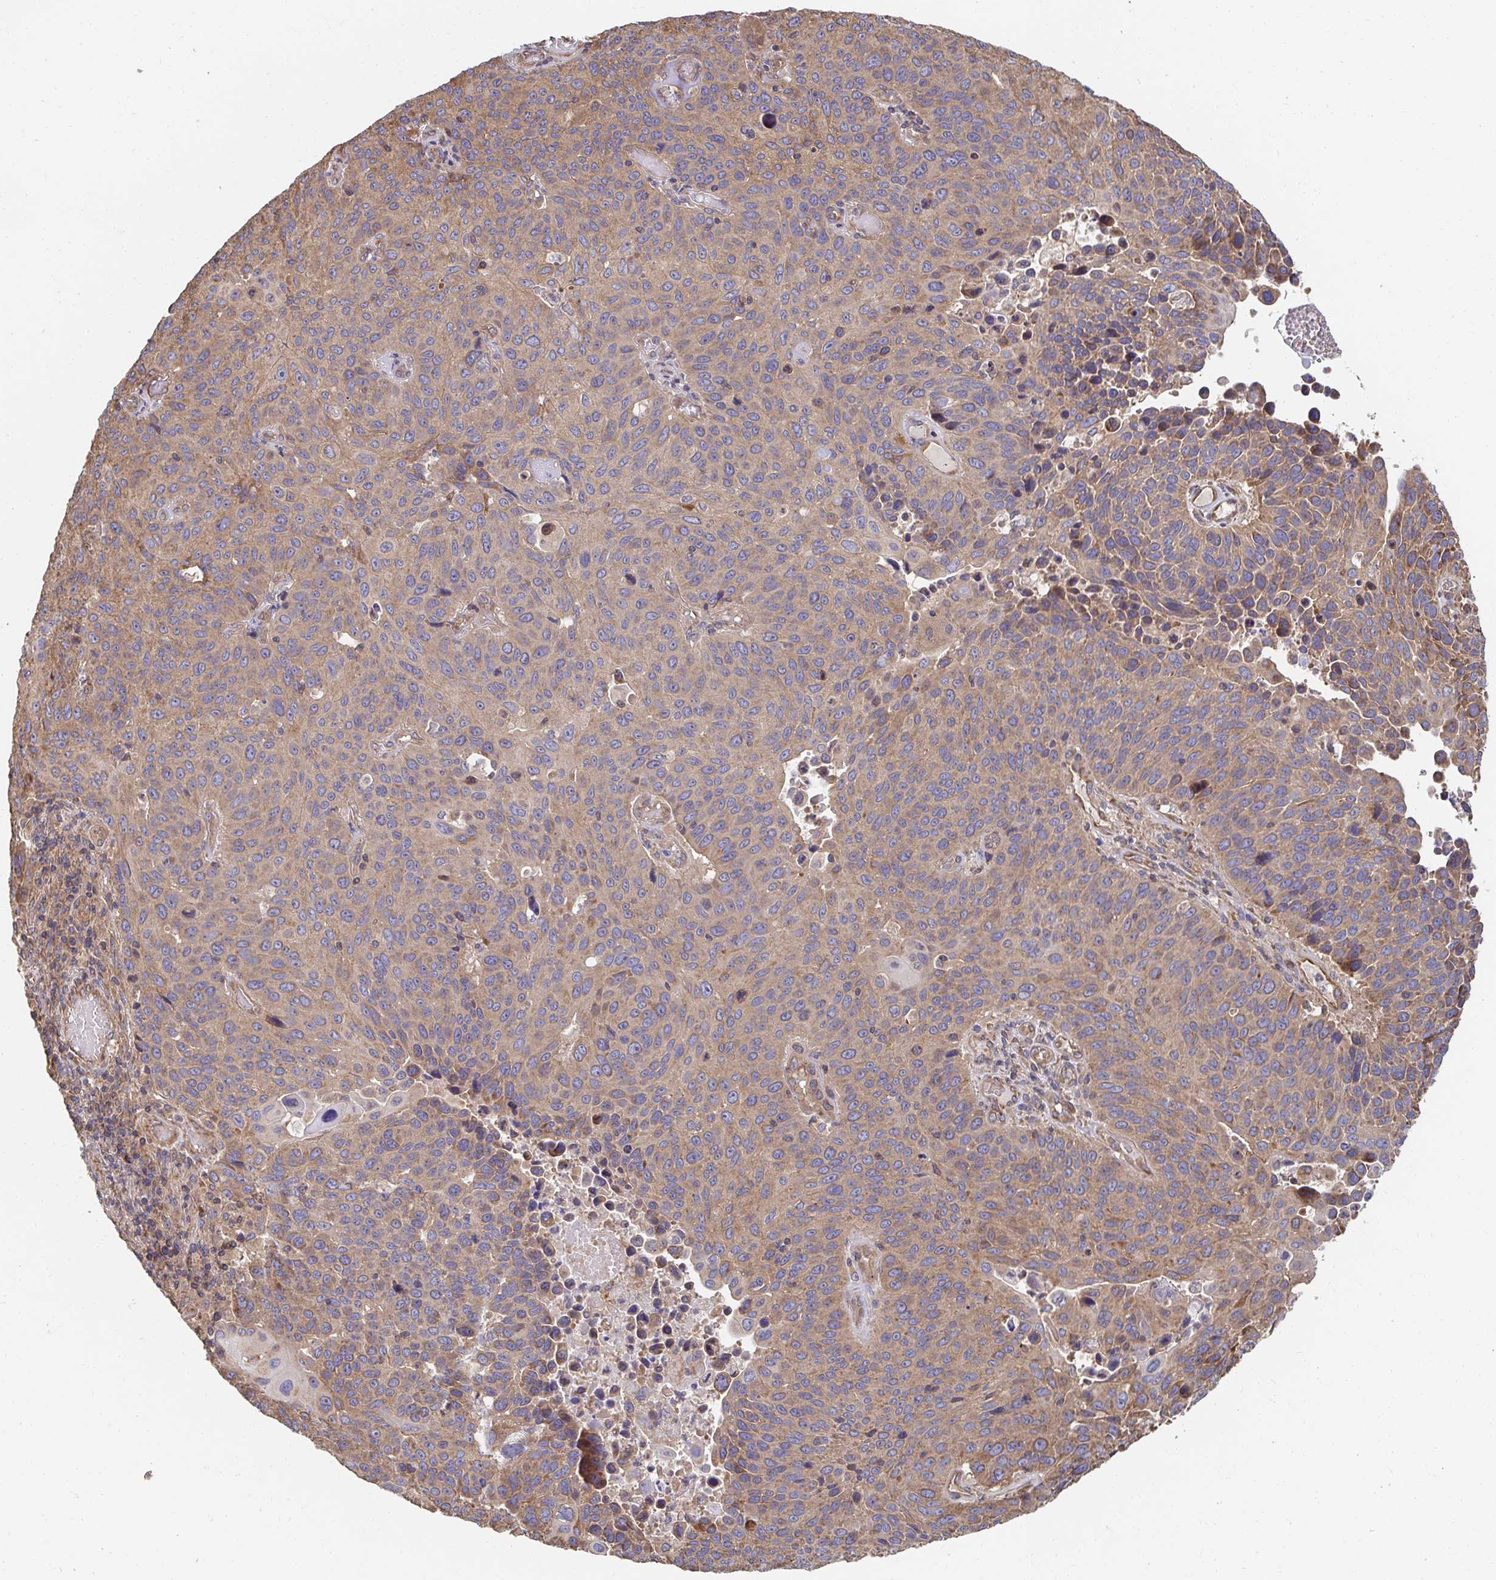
{"staining": {"intensity": "weak", "quantity": ">75%", "location": "cytoplasmic/membranous"}, "tissue": "lung cancer", "cell_type": "Tumor cells", "image_type": "cancer", "snomed": [{"axis": "morphology", "description": "Squamous cell carcinoma, NOS"}, {"axis": "topography", "description": "Lung"}], "caption": "This micrograph reveals lung cancer (squamous cell carcinoma) stained with immunohistochemistry (IHC) to label a protein in brown. The cytoplasmic/membranous of tumor cells show weak positivity for the protein. Nuclei are counter-stained blue.", "gene": "APBB1", "patient": {"sex": "male", "age": 68}}